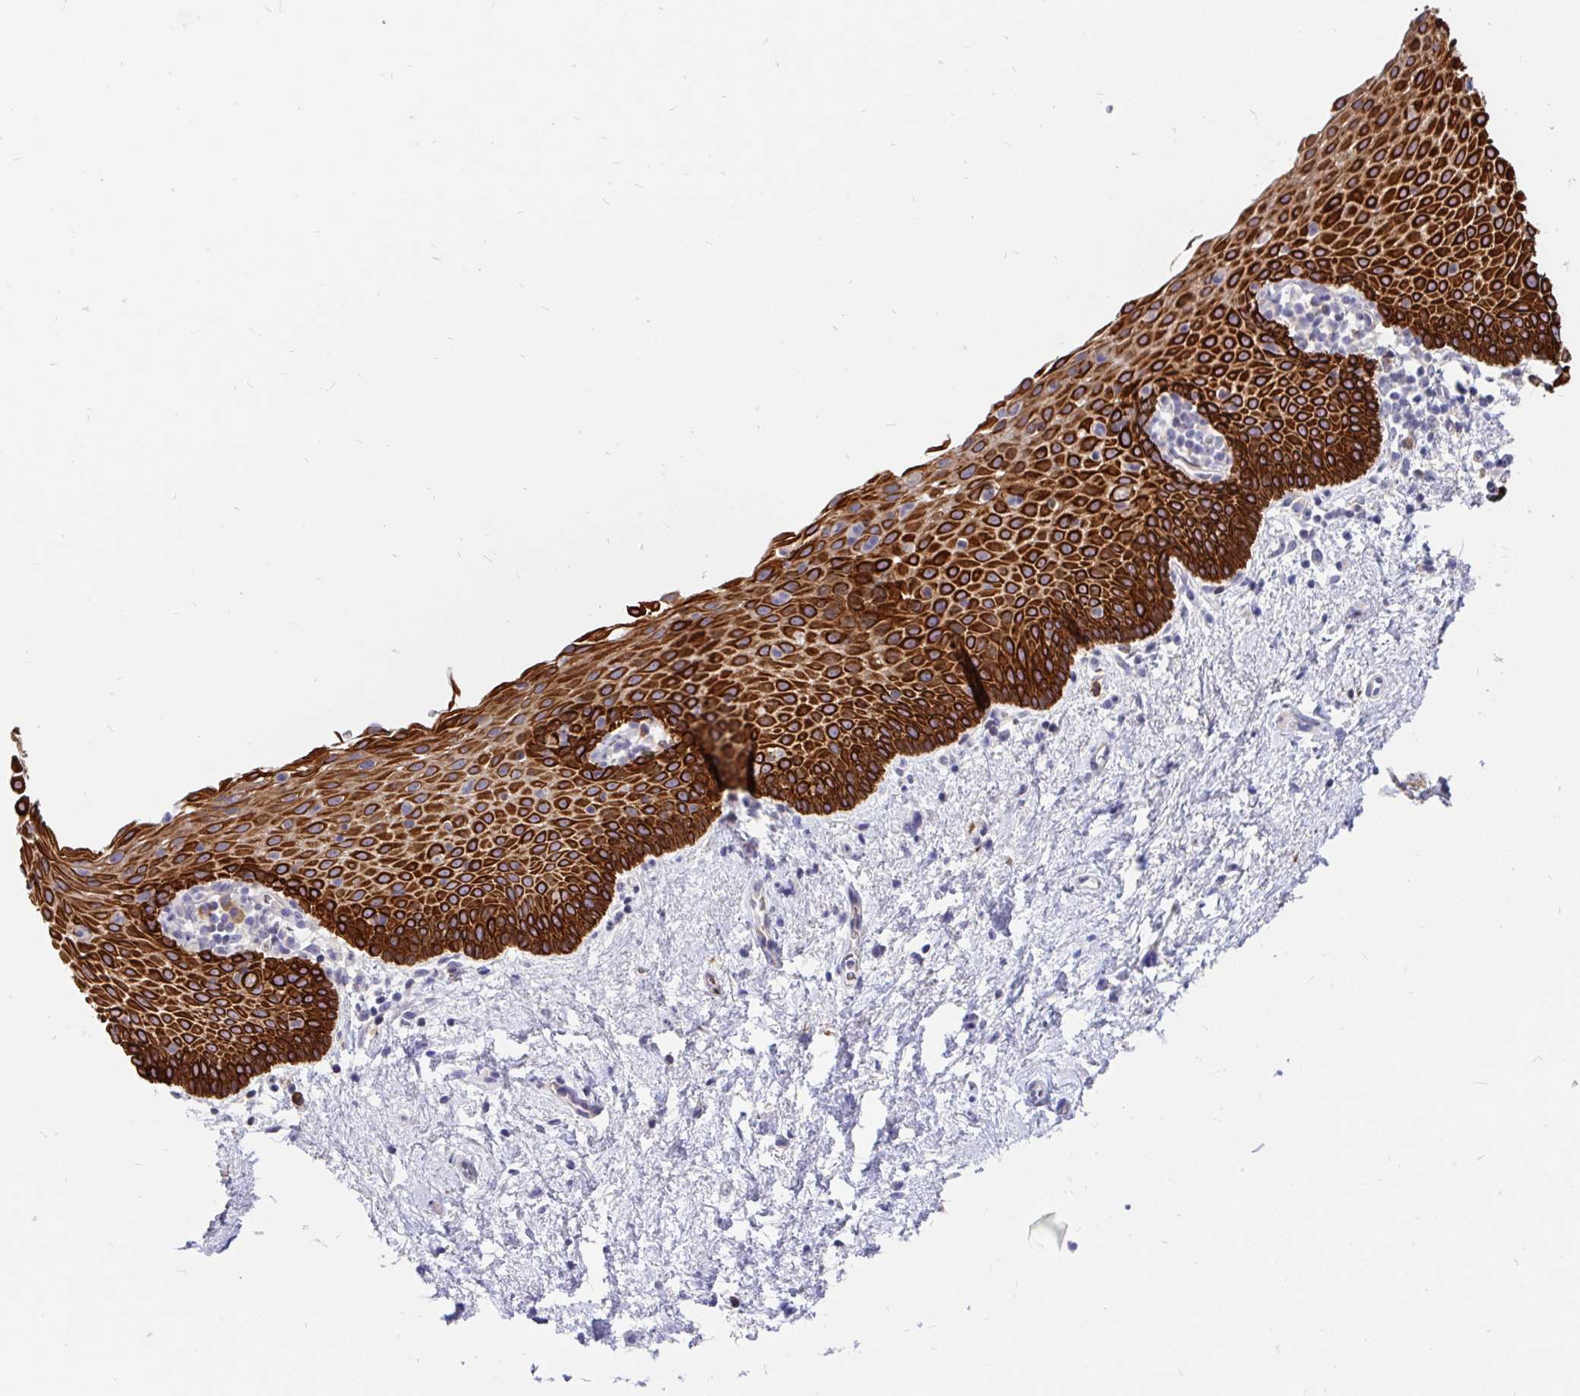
{"staining": {"intensity": "strong", "quantity": "25%-75%", "location": "cytoplasmic/membranous"}, "tissue": "vagina", "cell_type": "Squamous epithelial cells", "image_type": "normal", "snomed": [{"axis": "morphology", "description": "Normal tissue, NOS"}, {"axis": "topography", "description": "Vagina"}], "caption": "The image reveals staining of unremarkable vagina, revealing strong cytoplasmic/membranous protein expression (brown color) within squamous epithelial cells.", "gene": "LRRC26", "patient": {"sex": "female", "age": 61}}